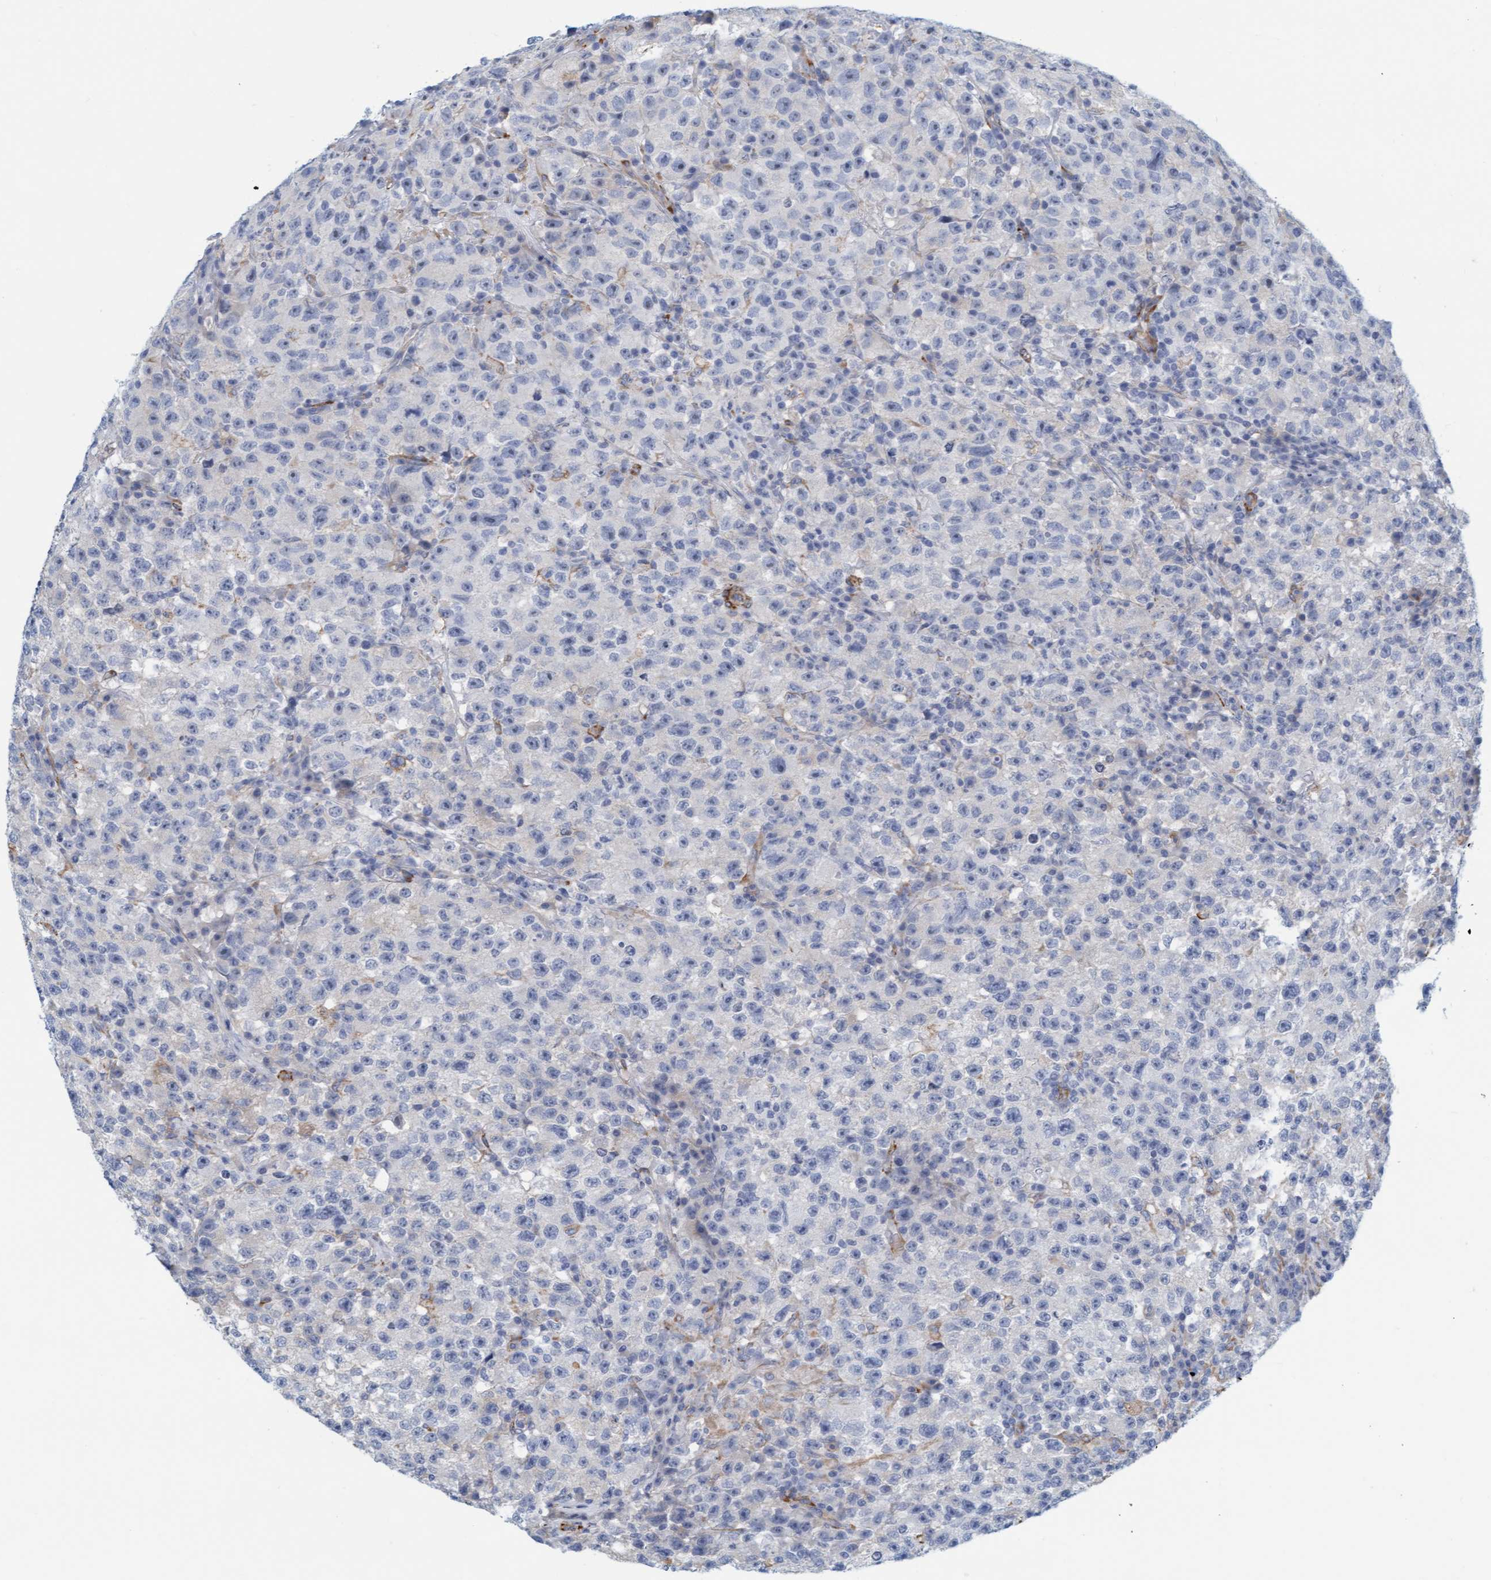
{"staining": {"intensity": "negative", "quantity": "none", "location": "none"}, "tissue": "testis cancer", "cell_type": "Tumor cells", "image_type": "cancer", "snomed": [{"axis": "morphology", "description": "Seminoma, NOS"}, {"axis": "topography", "description": "Testis"}], "caption": "Immunohistochemistry (IHC) micrograph of testis seminoma stained for a protein (brown), which shows no staining in tumor cells.", "gene": "MAP1B", "patient": {"sex": "male", "age": 22}}